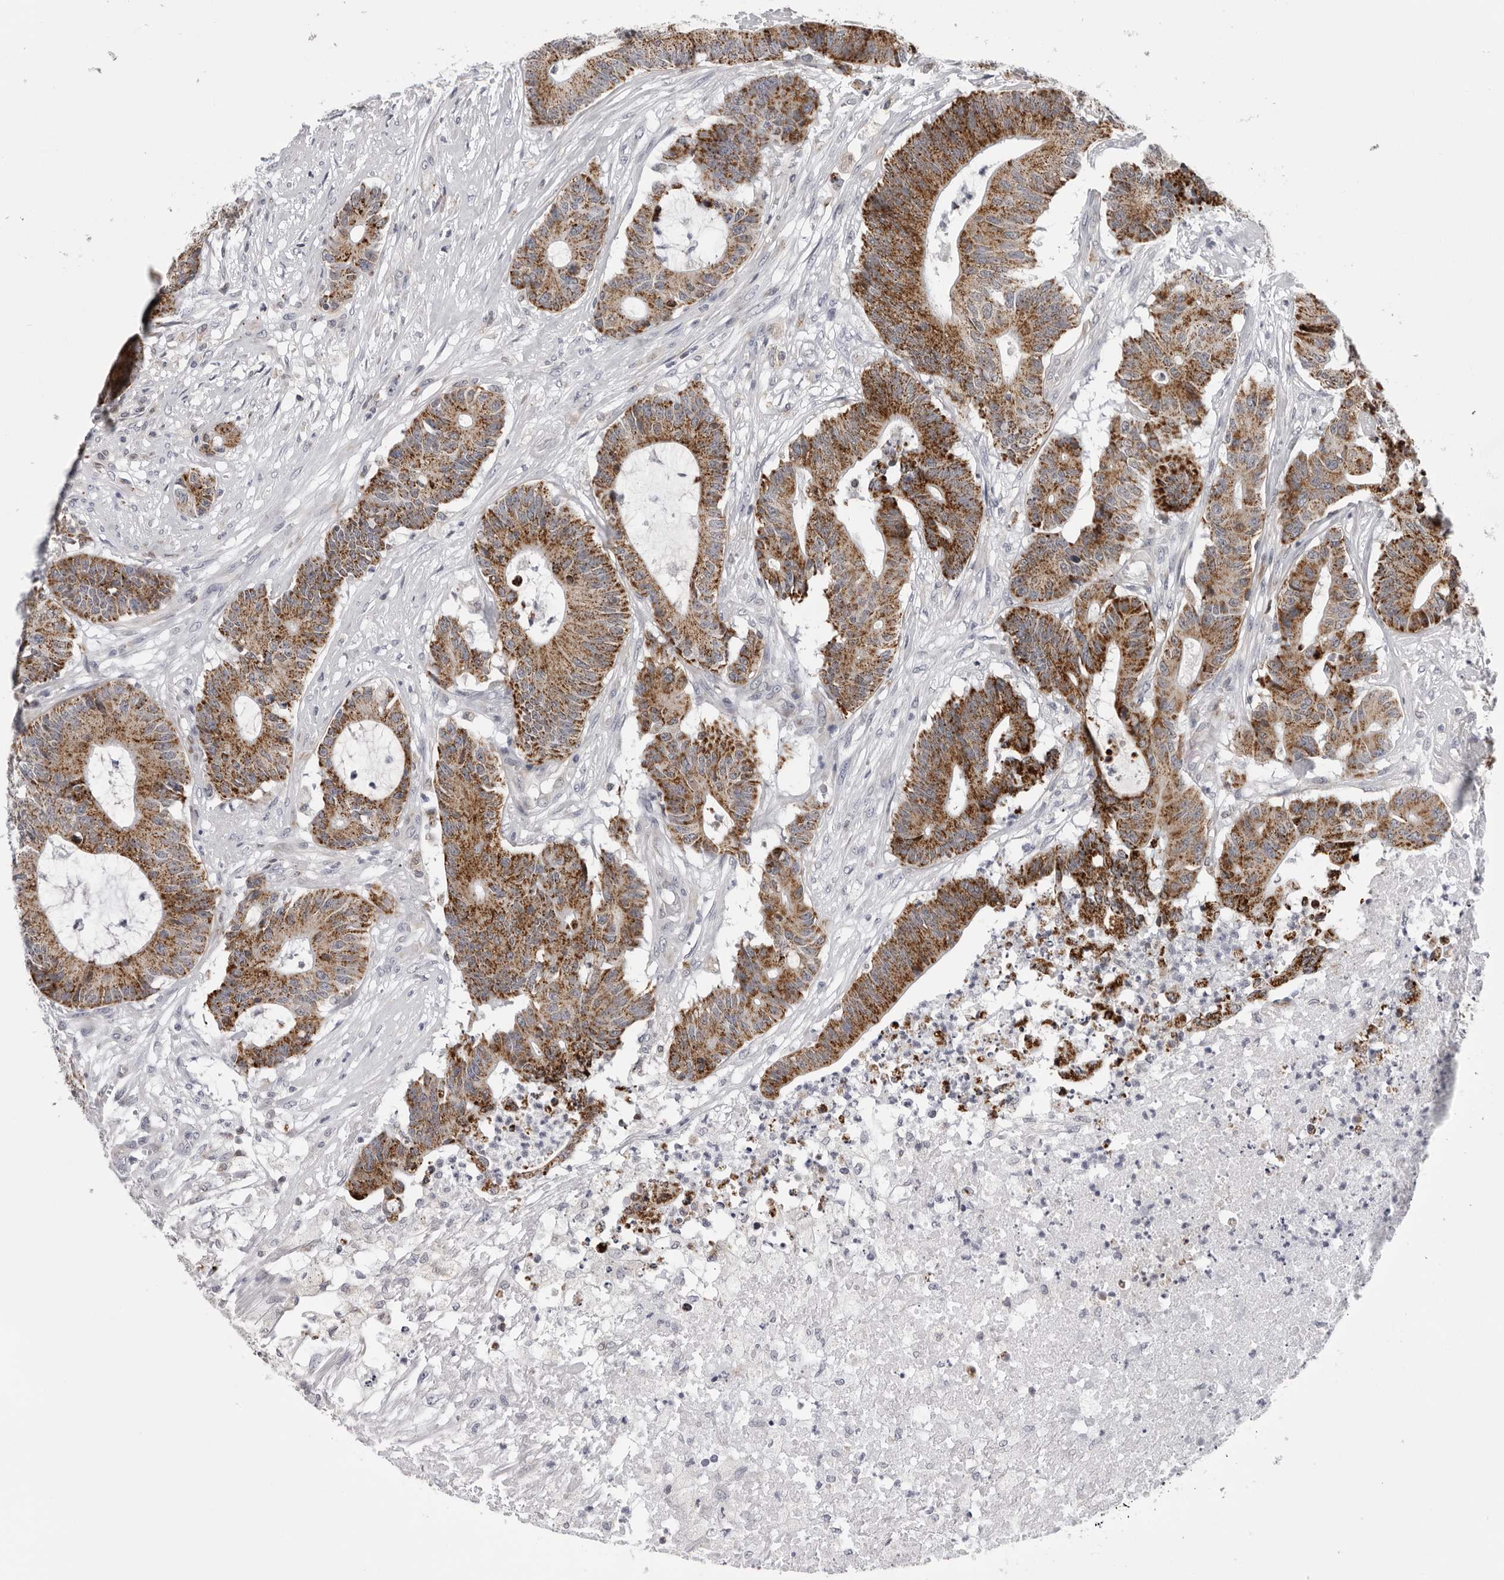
{"staining": {"intensity": "strong", "quantity": ">75%", "location": "cytoplasmic/membranous"}, "tissue": "colorectal cancer", "cell_type": "Tumor cells", "image_type": "cancer", "snomed": [{"axis": "morphology", "description": "Adenocarcinoma, NOS"}, {"axis": "topography", "description": "Colon"}], "caption": "A histopathology image showing strong cytoplasmic/membranous positivity in about >75% of tumor cells in colorectal cancer, as visualized by brown immunohistochemical staining.", "gene": "CPT2", "patient": {"sex": "female", "age": 84}}